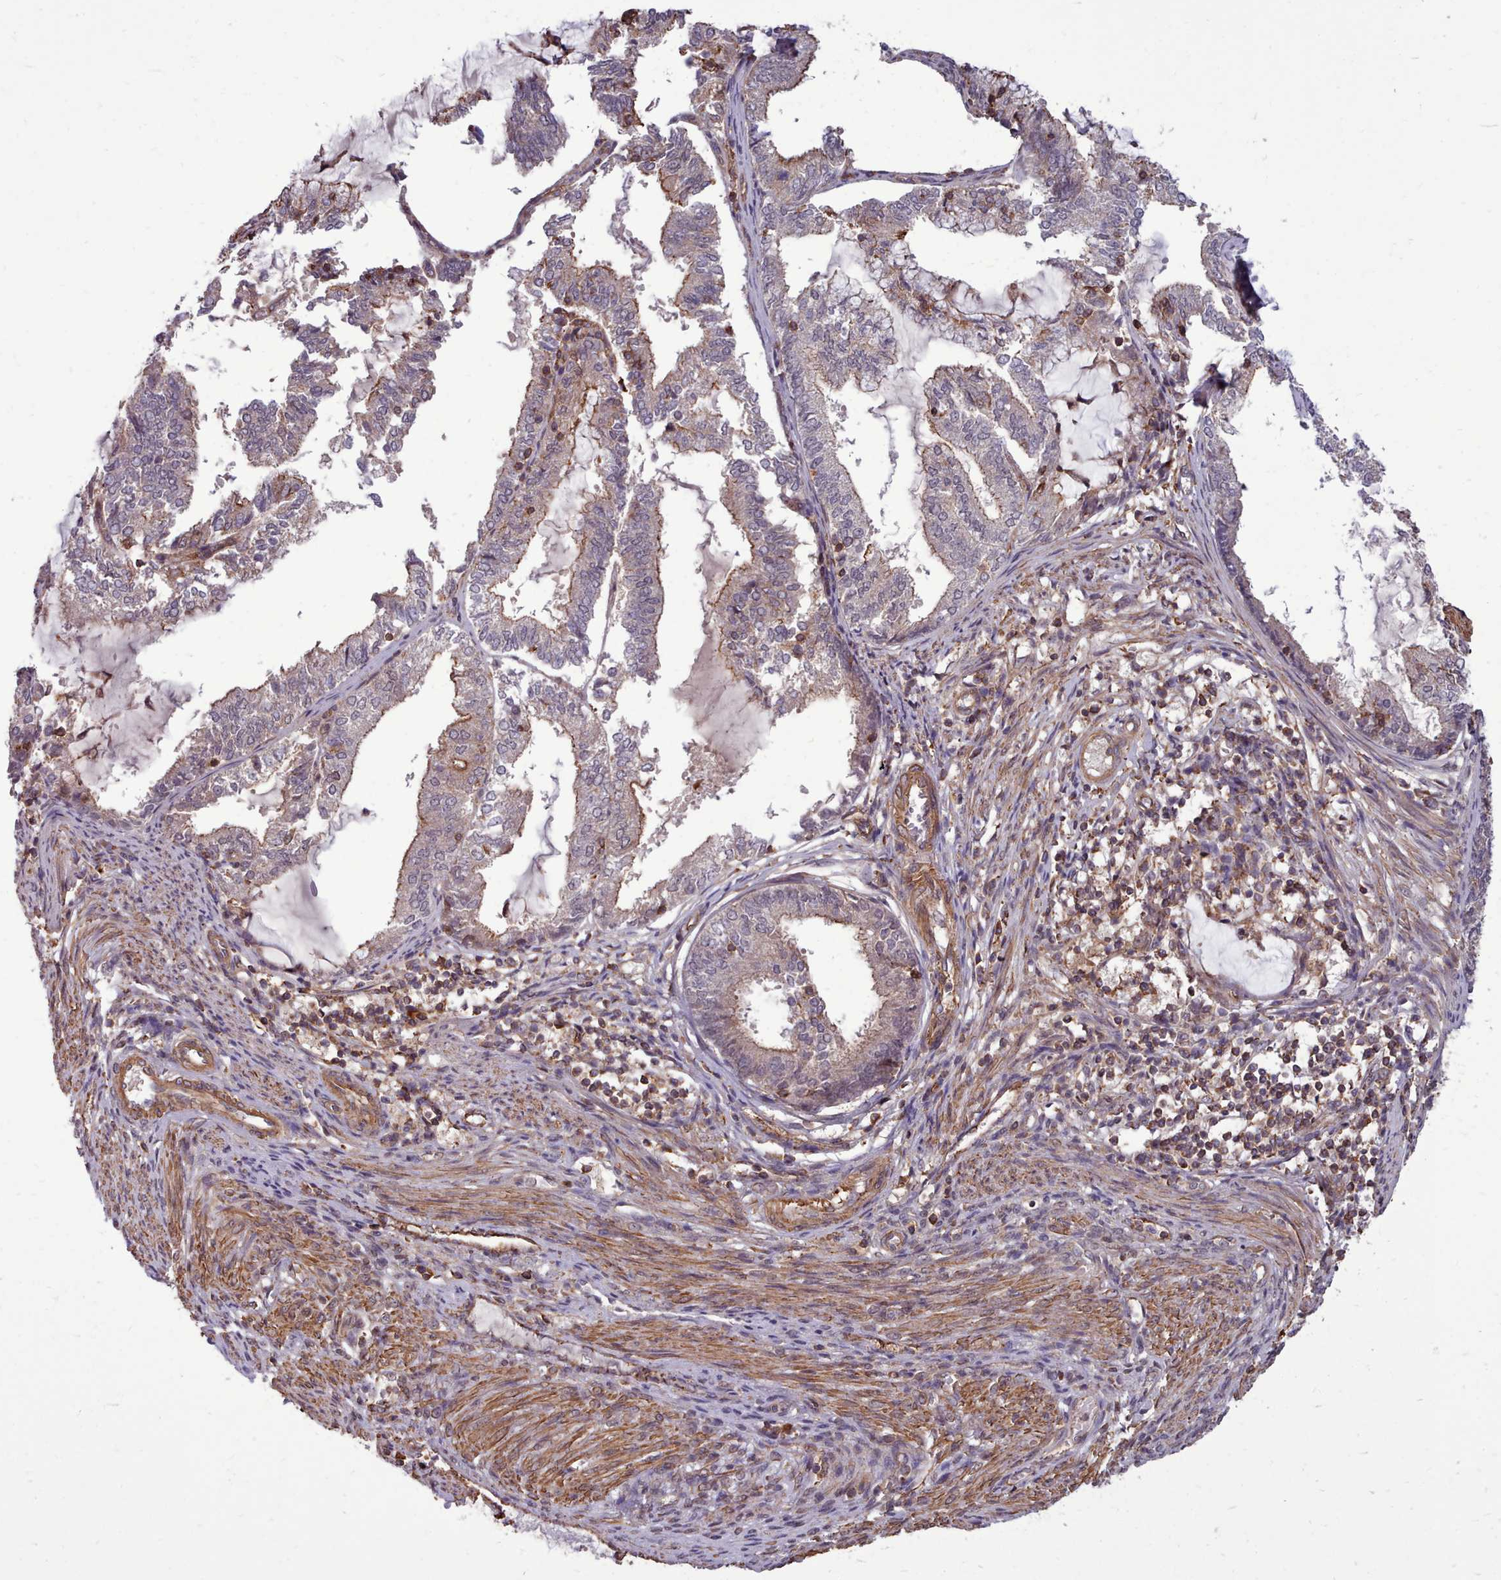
{"staining": {"intensity": "moderate", "quantity": "25%-75%", "location": "cytoplasmic/membranous"}, "tissue": "endometrial cancer", "cell_type": "Tumor cells", "image_type": "cancer", "snomed": [{"axis": "morphology", "description": "Adenocarcinoma, NOS"}, {"axis": "topography", "description": "Endometrium"}], "caption": "High-power microscopy captured an IHC image of endometrial adenocarcinoma, revealing moderate cytoplasmic/membranous expression in about 25%-75% of tumor cells. Using DAB (brown) and hematoxylin (blue) stains, captured at high magnification using brightfield microscopy.", "gene": "STUB1", "patient": {"sex": "female", "age": 81}}